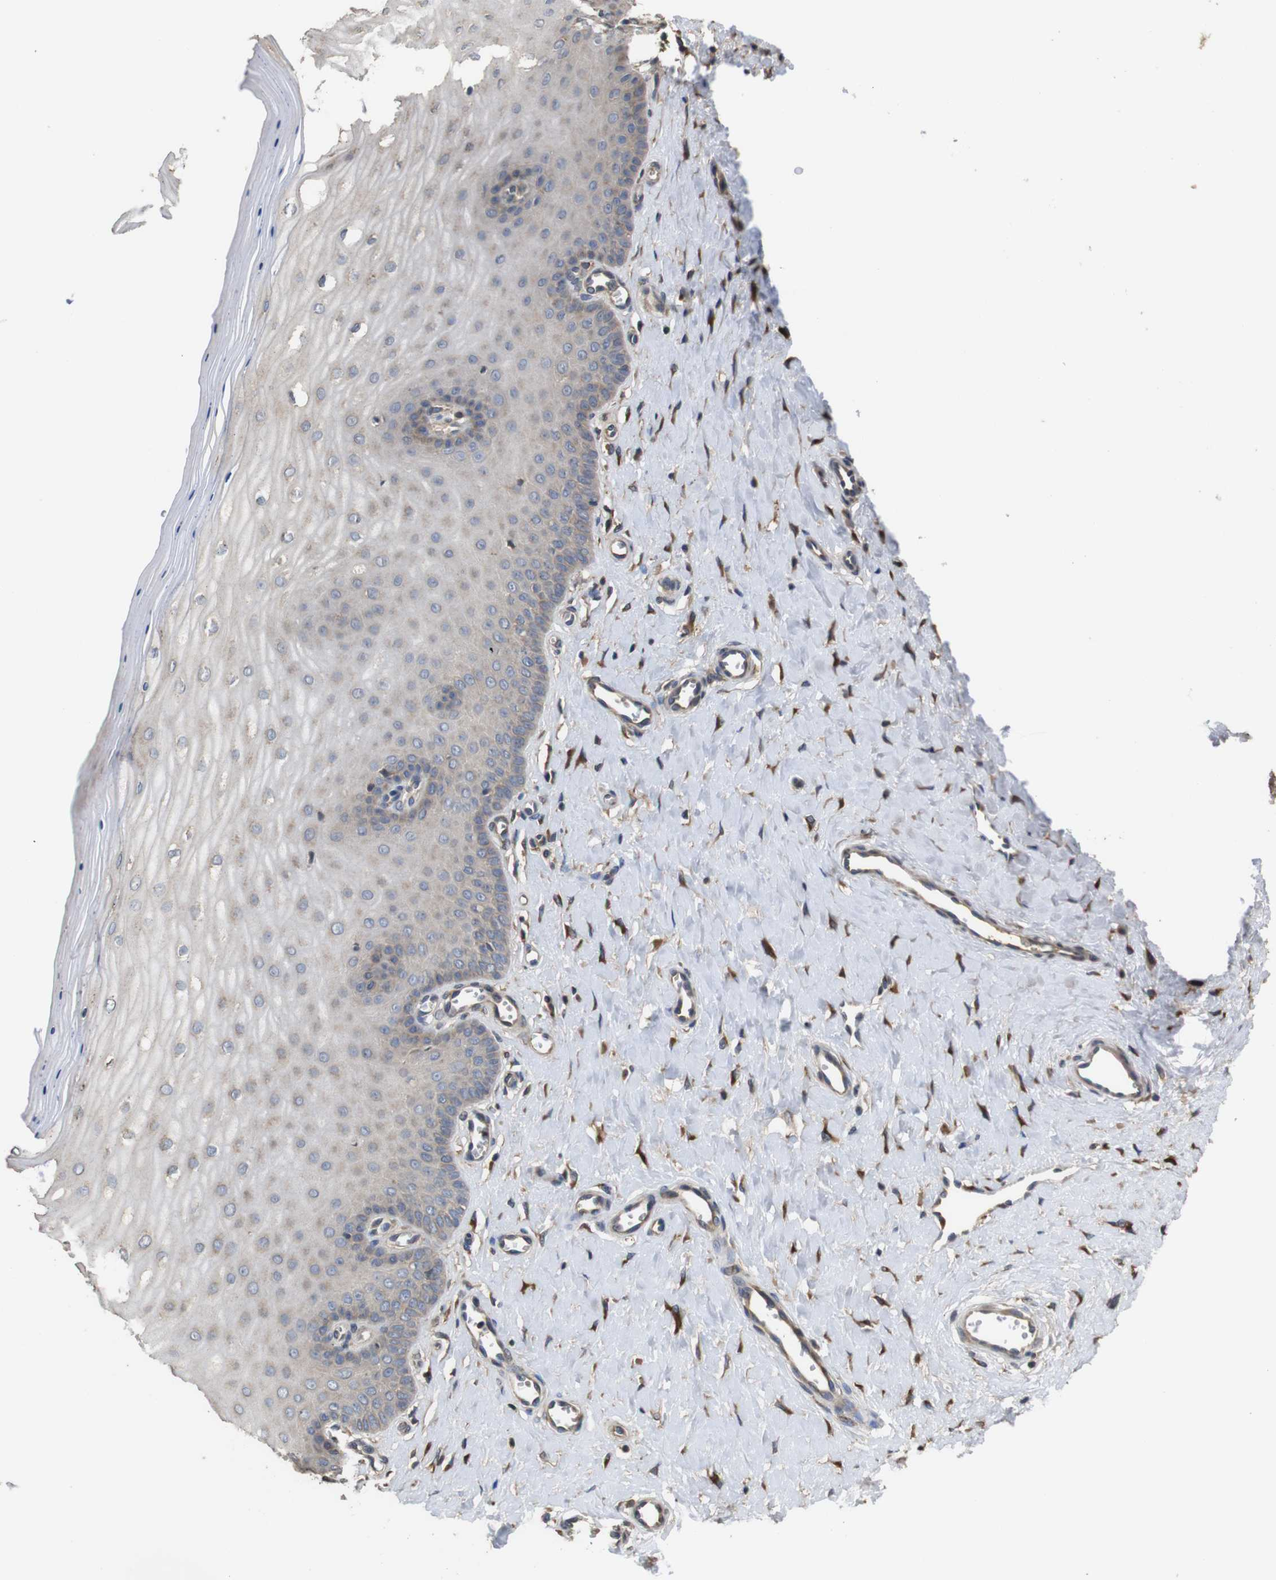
{"staining": {"intensity": "weak", "quantity": "25%-75%", "location": "cytoplasmic/membranous"}, "tissue": "cervix", "cell_type": "Glandular cells", "image_type": "normal", "snomed": [{"axis": "morphology", "description": "Normal tissue, NOS"}, {"axis": "topography", "description": "Cervix"}], "caption": "This image displays unremarkable cervix stained with immunohistochemistry (IHC) to label a protein in brown. The cytoplasmic/membranous of glandular cells show weak positivity for the protein. Nuclei are counter-stained blue.", "gene": "ARHGAP24", "patient": {"sex": "female", "age": 55}}